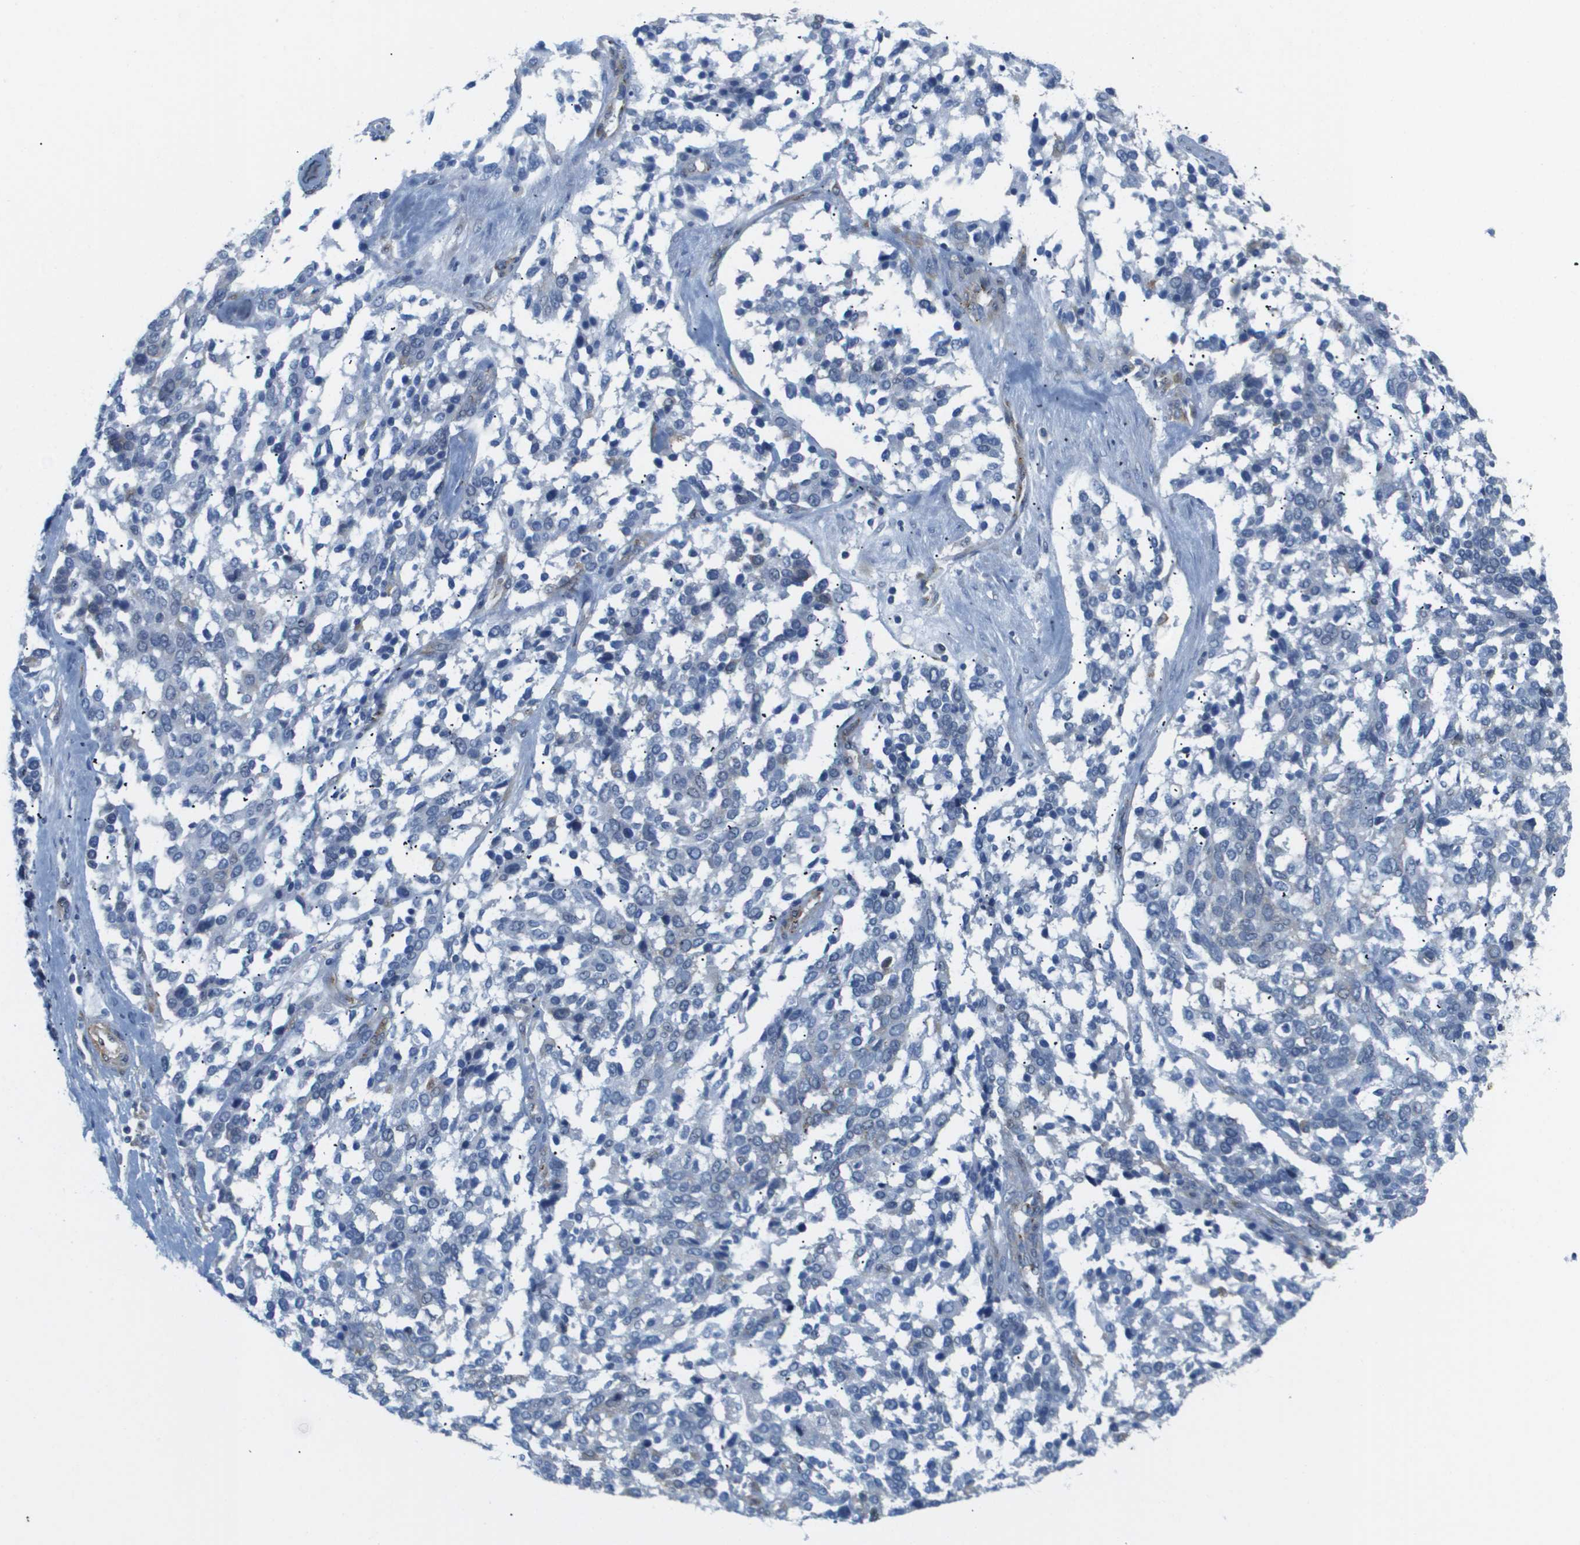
{"staining": {"intensity": "negative", "quantity": "none", "location": "none"}, "tissue": "ovarian cancer", "cell_type": "Tumor cells", "image_type": "cancer", "snomed": [{"axis": "morphology", "description": "Cystadenocarcinoma, serous, NOS"}, {"axis": "topography", "description": "Ovary"}], "caption": "Tumor cells show no significant staining in ovarian serous cystadenocarcinoma.", "gene": "OTUD5", "patient": {"sex": "female", "age": 44}}